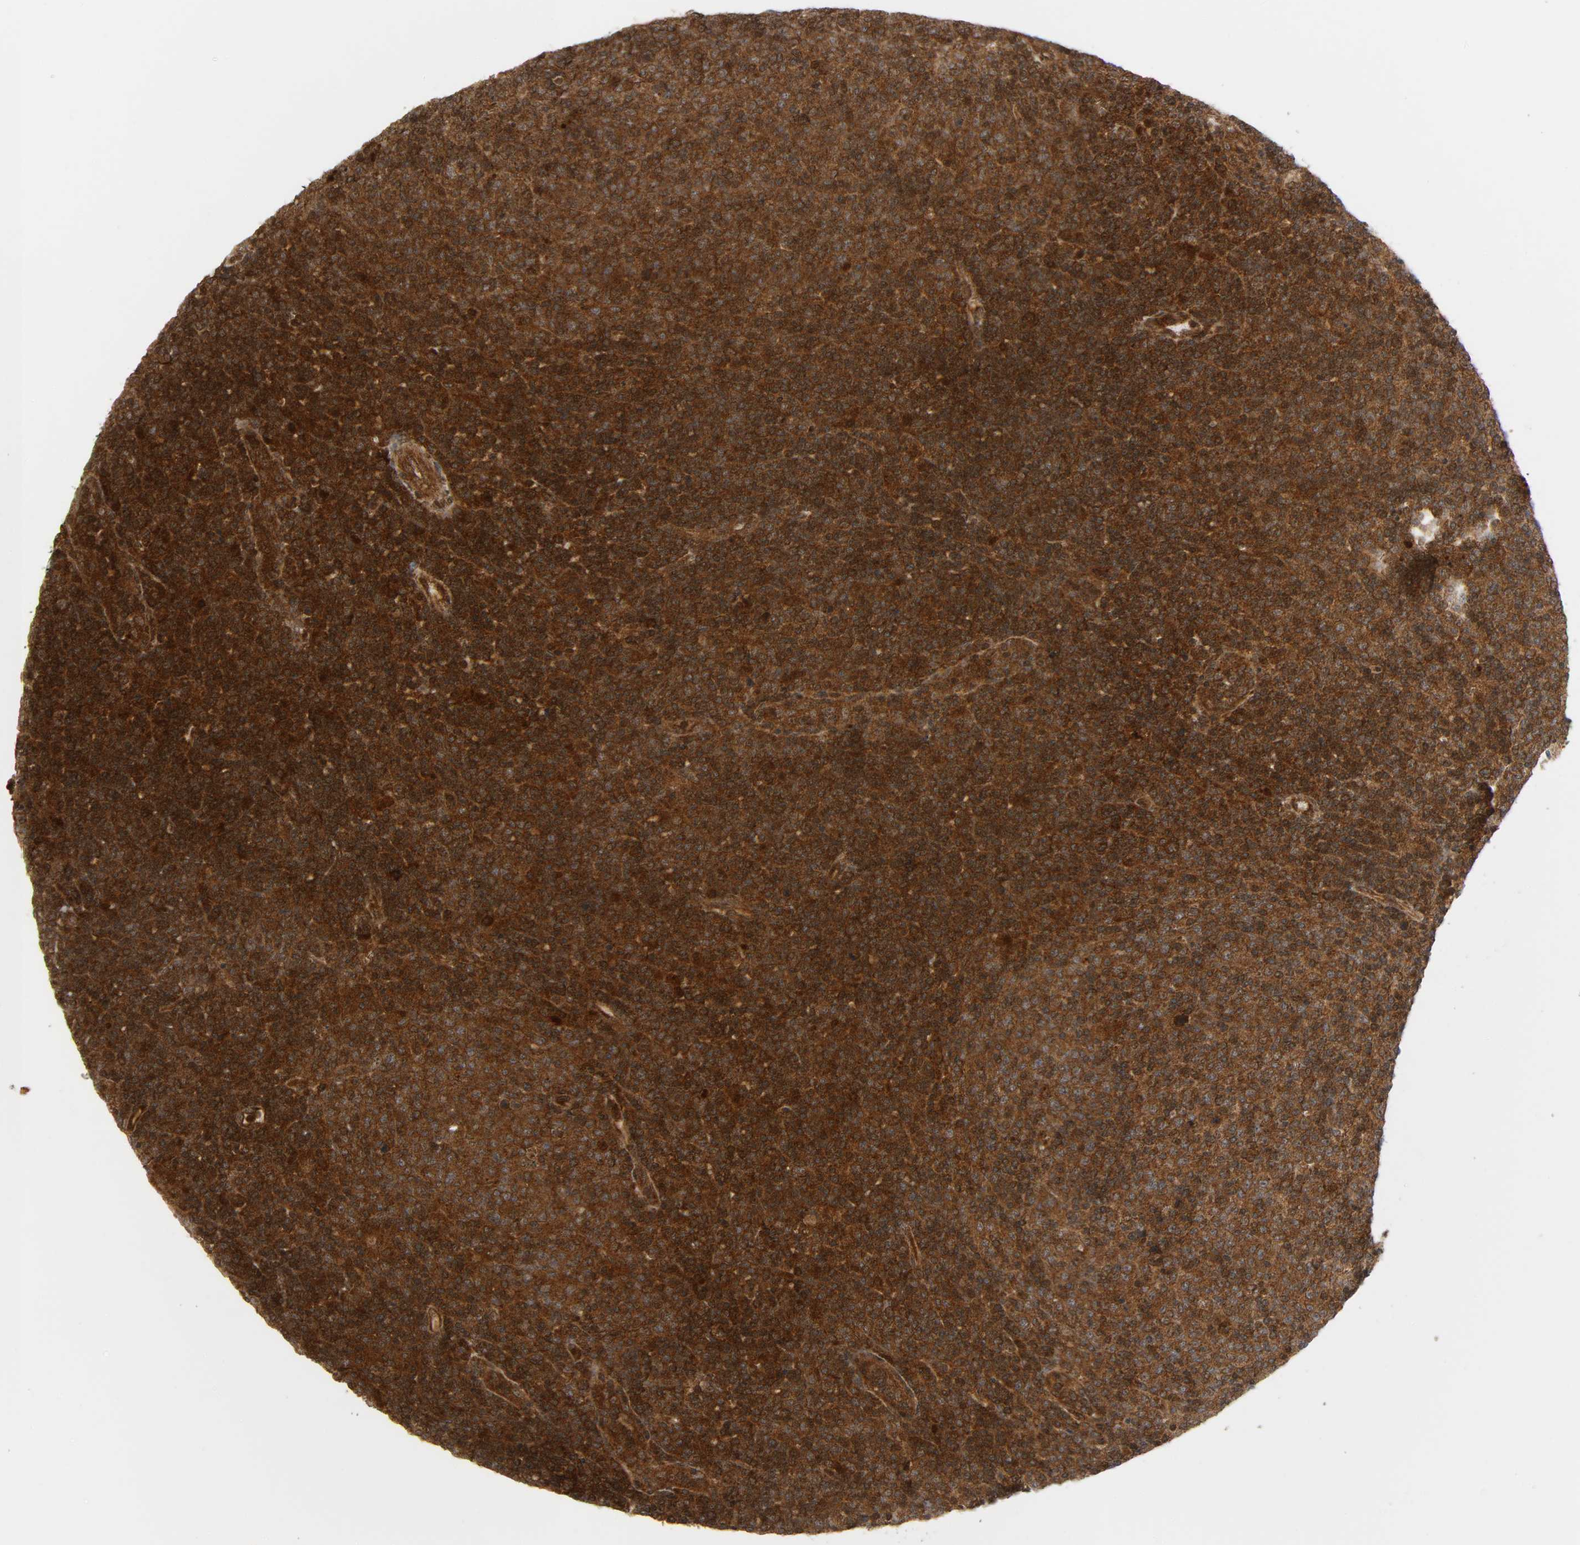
{"staining": {"intensity": "strong", "quantity": ">75%", "location": "cytoplasmic/membranous"}, "tissue": "lymphoma", "cell_type": "Tumor cells", "image_type": "cancer", "snomed": [{"axis": "morphology", "description": "Malignant lymphoma, non-Hodgkin's type, Low grade"}, {"axis": "topography", "description": "Lymph node"}], "caption": "An IHC histopathology image of neoplastic tissue is shown. Protein staining in brown highlights strong cytoplasmic/membranous positivity in lymphoma within tumor cells.", "gene": "CHUK", "patient": {"sex": "male", "age": 70}}